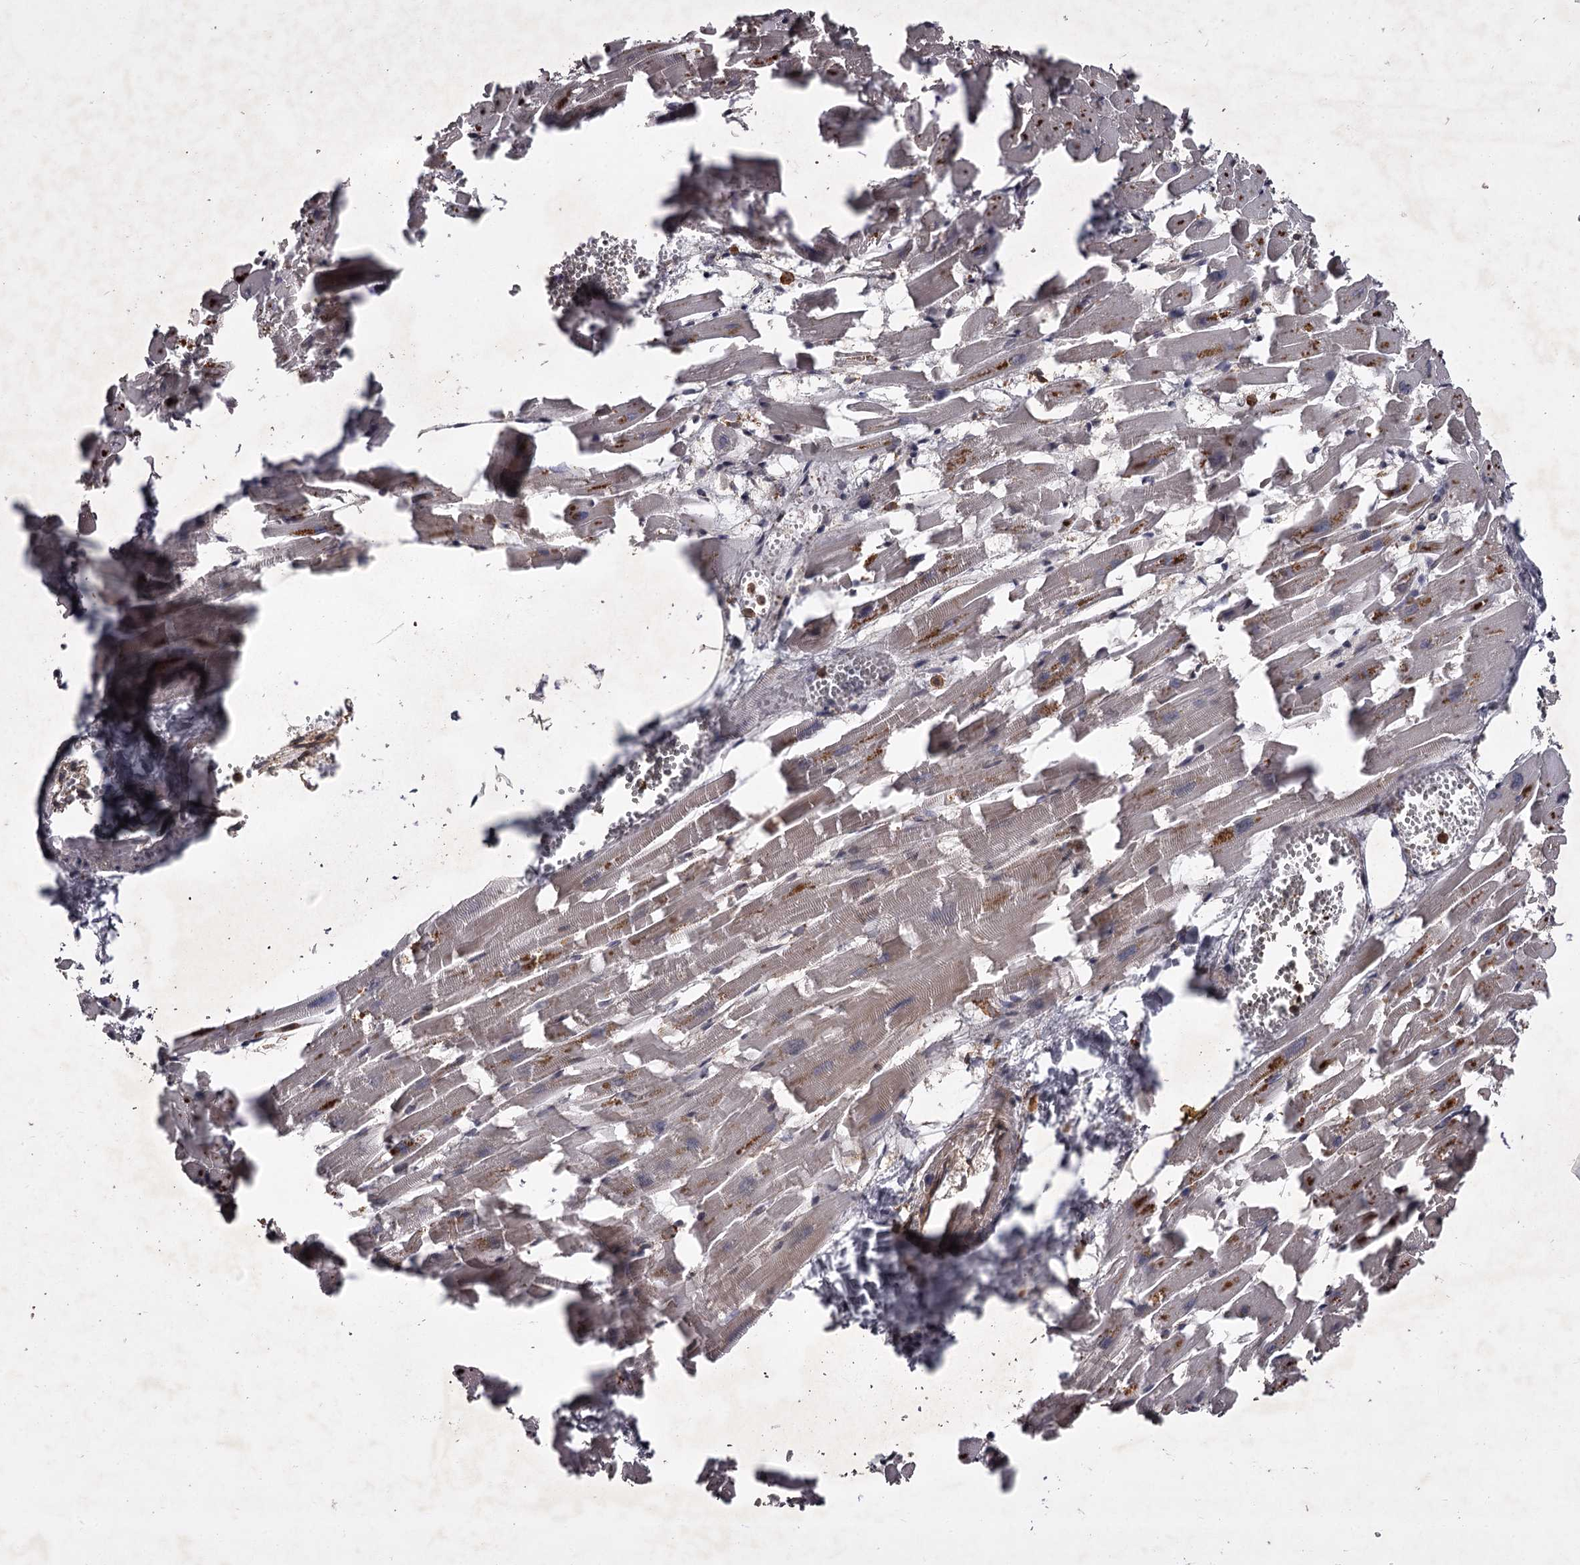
{"staining": {"intensity": "weak", "quantity": "25%-75%", "location": "cytoplasmic/membranous,nuclear"}, "tissue": "heart muscle", "cell_type": "Cardiomyocytes", "image_type": "normal", "snomed": [{"axis": "morphology", "description": "Normal tissue, NOS"}, {"axis": "topography", "description": "Heart"}], "caption": "Weak cytoplasmic/membranous,nuclear positivity is seen in about 25%-75% of cardiomyocytes in normal heart muscle. Nuclei are stained in blue.", "gene": "TBC1D23", "patient": {"sex": "female", "age": 64}}